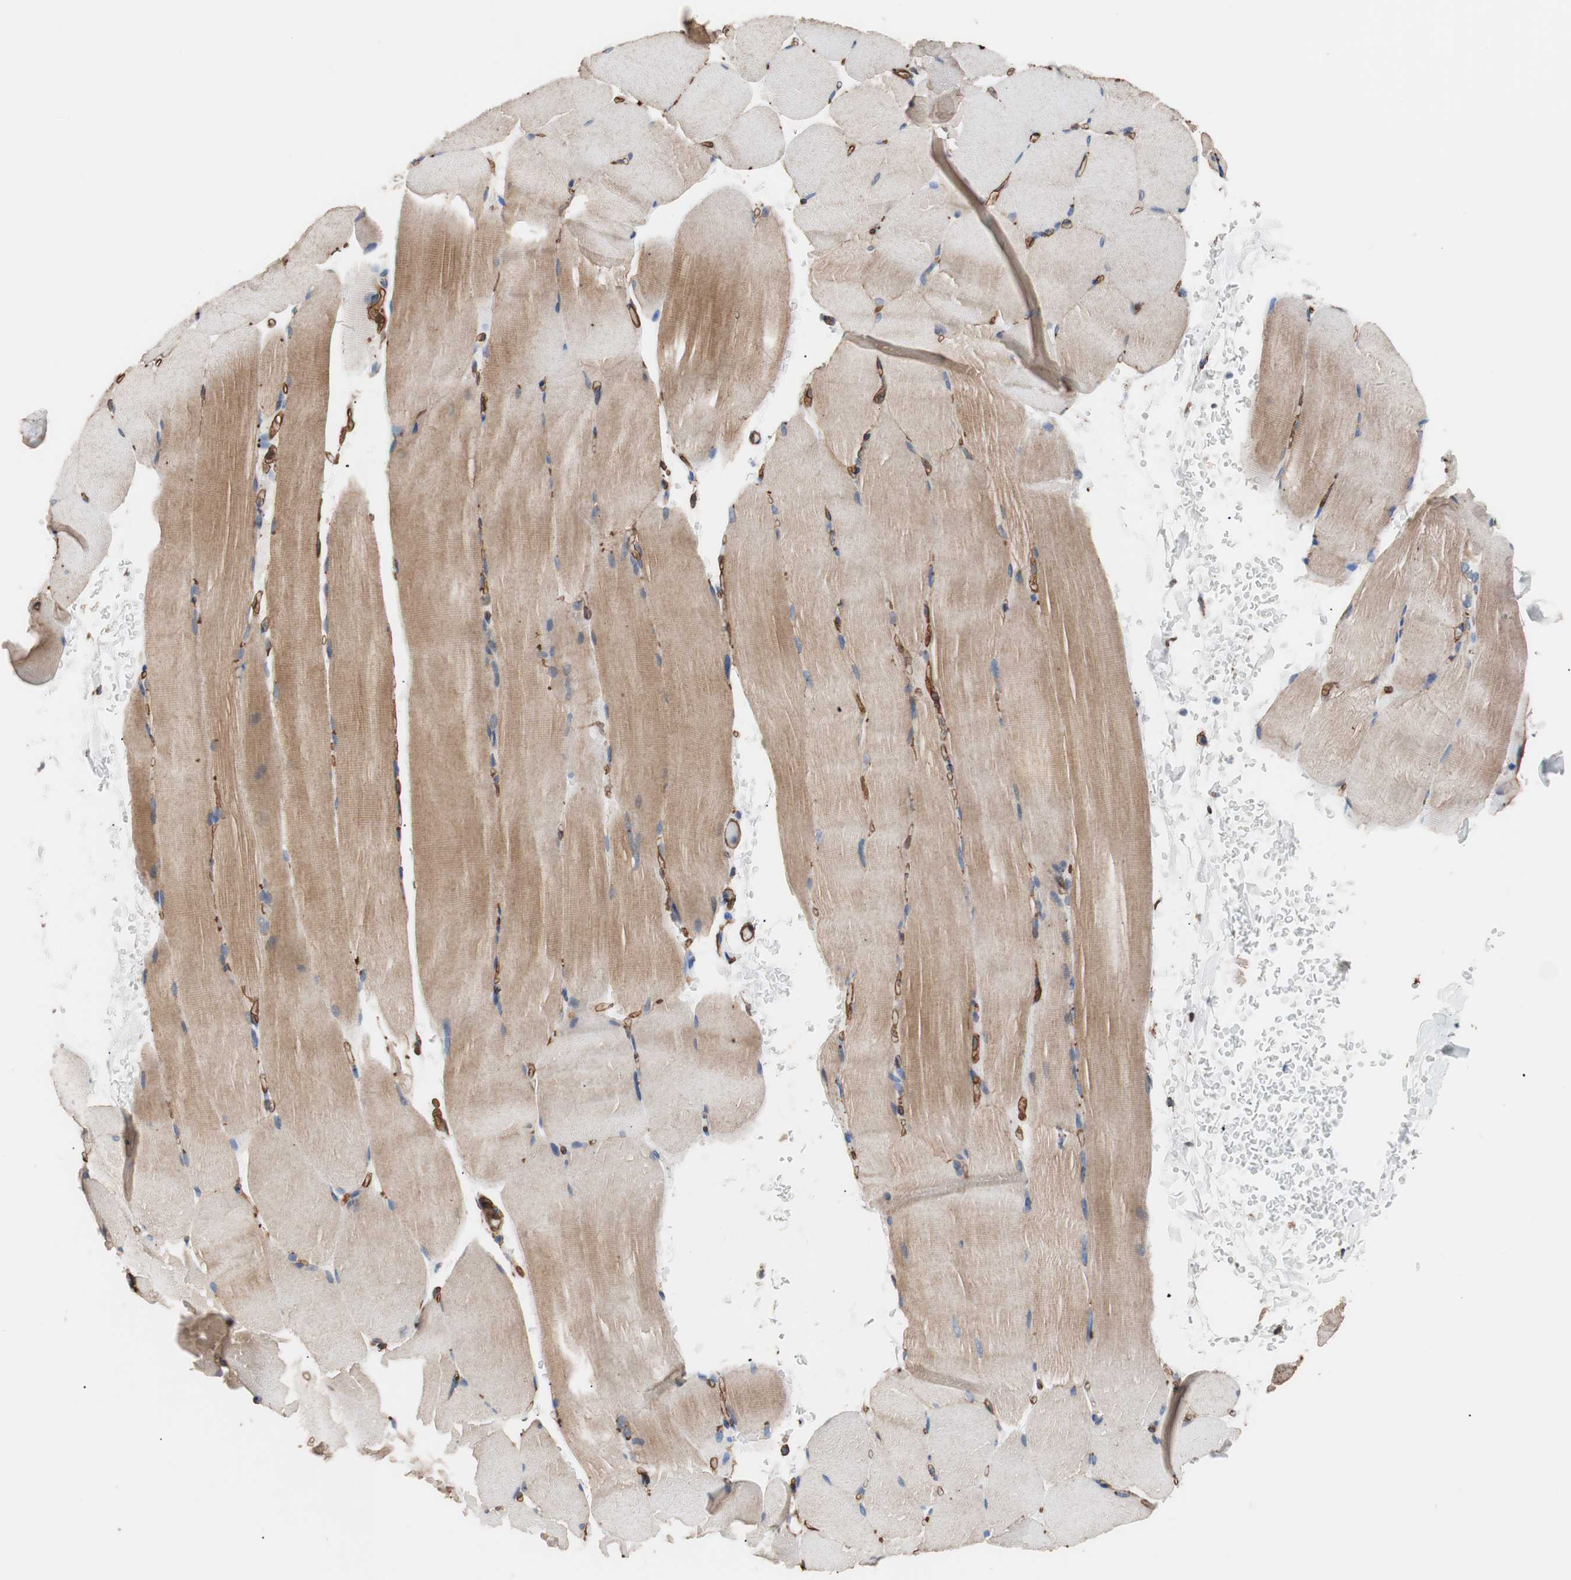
{"staining": {"intensity": "moderate", "quantity": ">75%", "location": "cytoplasmic/membranous"}, "tissue": "skeletal muscle", "cell_type": "Myocytes", "image_type": "normal", "snomed": [{"axis": "morphology", "description": "Normal tissue, NOS"}, {"axis": "topography", "description": "Skeletal muscle"}, {"axis": "topography", "description": "Parathyroid gland"}], "caption": "Immunohistochemistry staining of unremarkable skeletal muscle, which displays medium levels of moderate cytoplasmic/membranous staining in approximately >75% of myocytes indicating moderate cytoplasmic/membranous protein staining. The staining was performed using DAB (brown) for protein detection and nuclei were counterstained in hematoxylin (blue).", "gene": "SPINT1", "patient": {"sex": "female", "age": 37}}